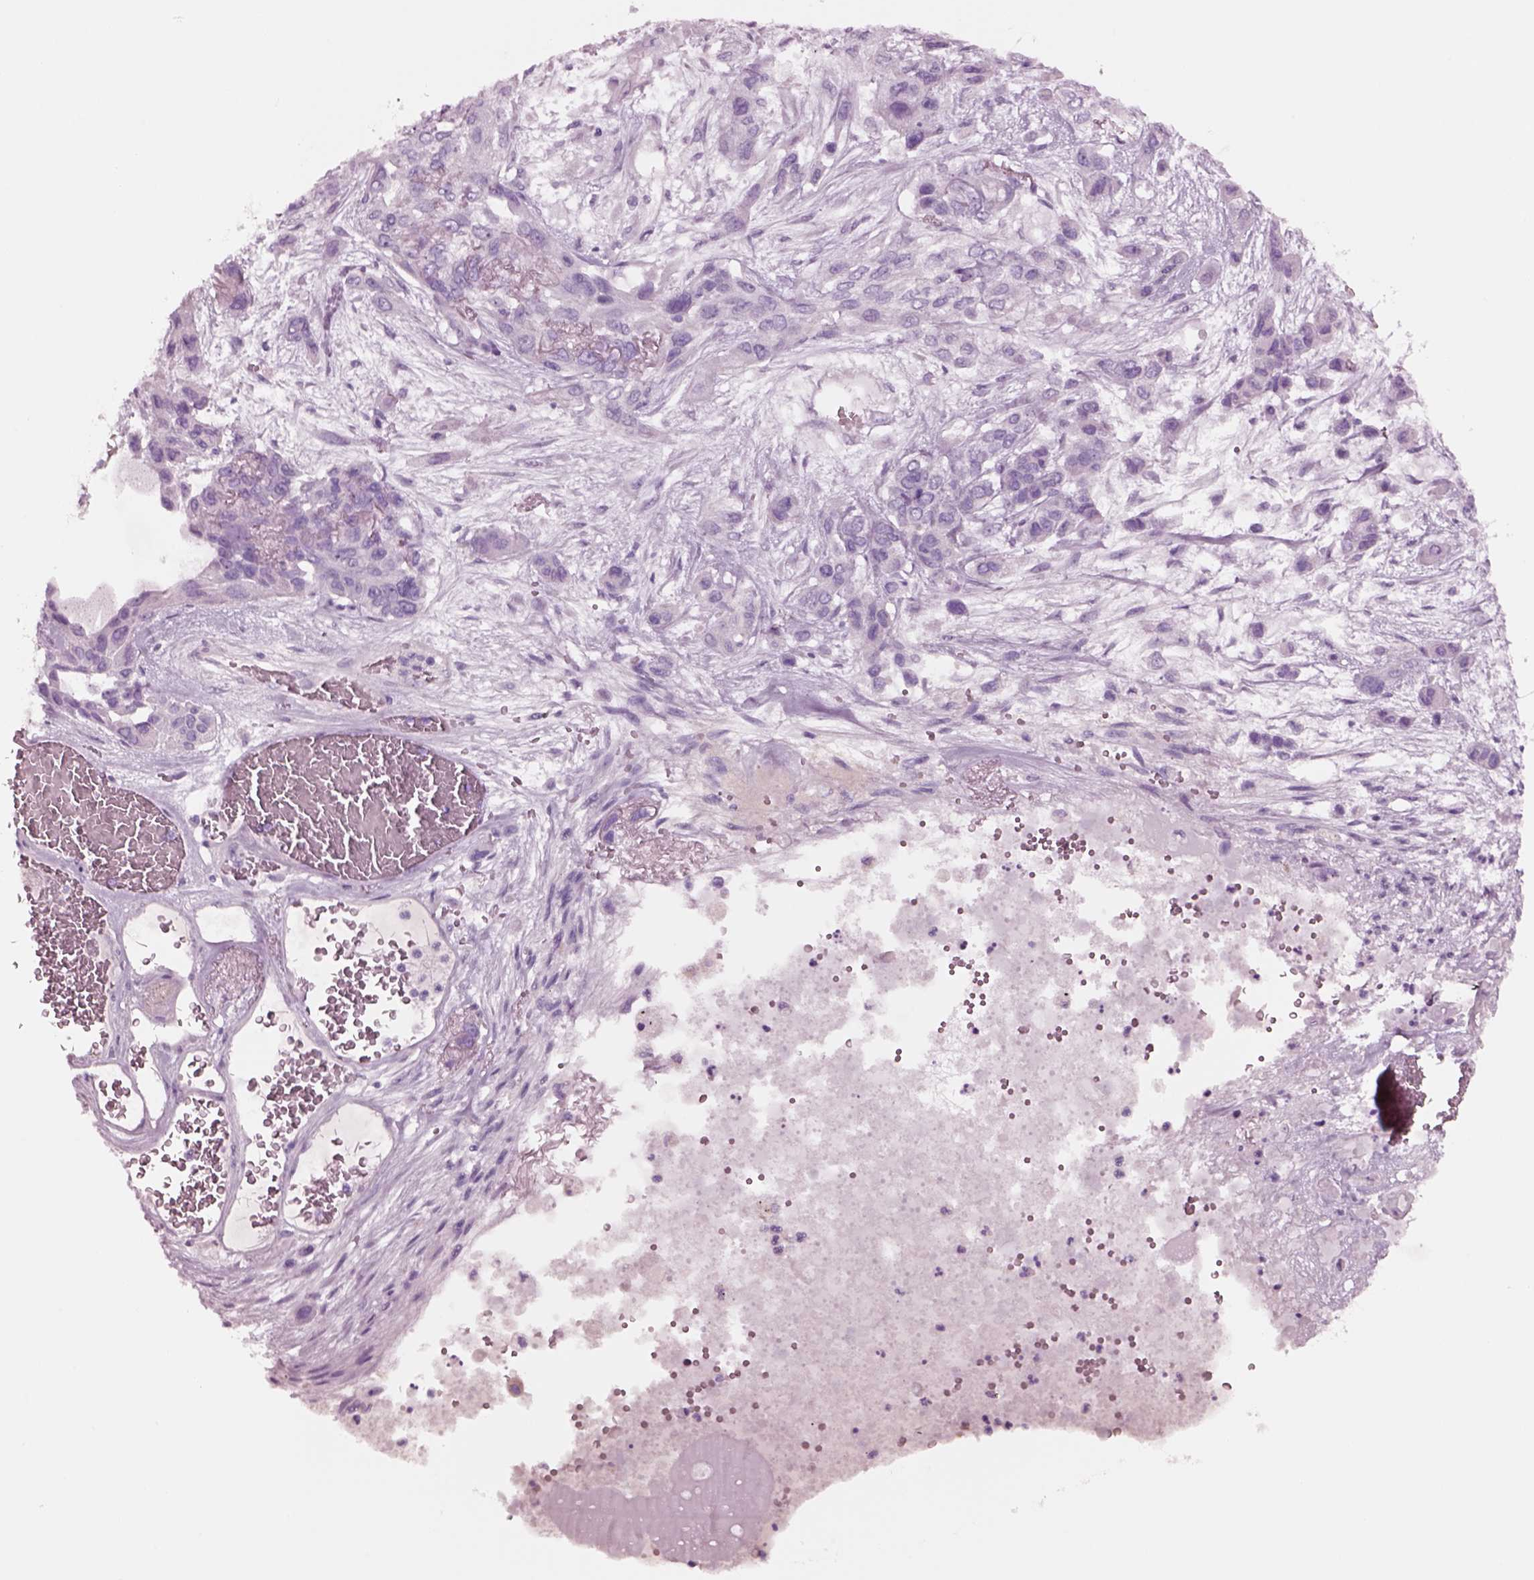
{"staining": {"intensity": "negative", "quantity": "none", "location": "none"}, "tissue": "lung cancer", "cell_type": "Tumor cells", "image_type": "cancer", "snomed": [{"axis": "morphology", "description": "Squamous cell carcinoma, NOS"}, {"axis": "topography", "description": "Lung"}], "caption": "This is a photomicrograph of IHC staining of lung squamous cell carcinoma, which shows no positivity in tumor cells.", "gene": "NMRK2", "patient": {"sex": "female", "age": 70}}